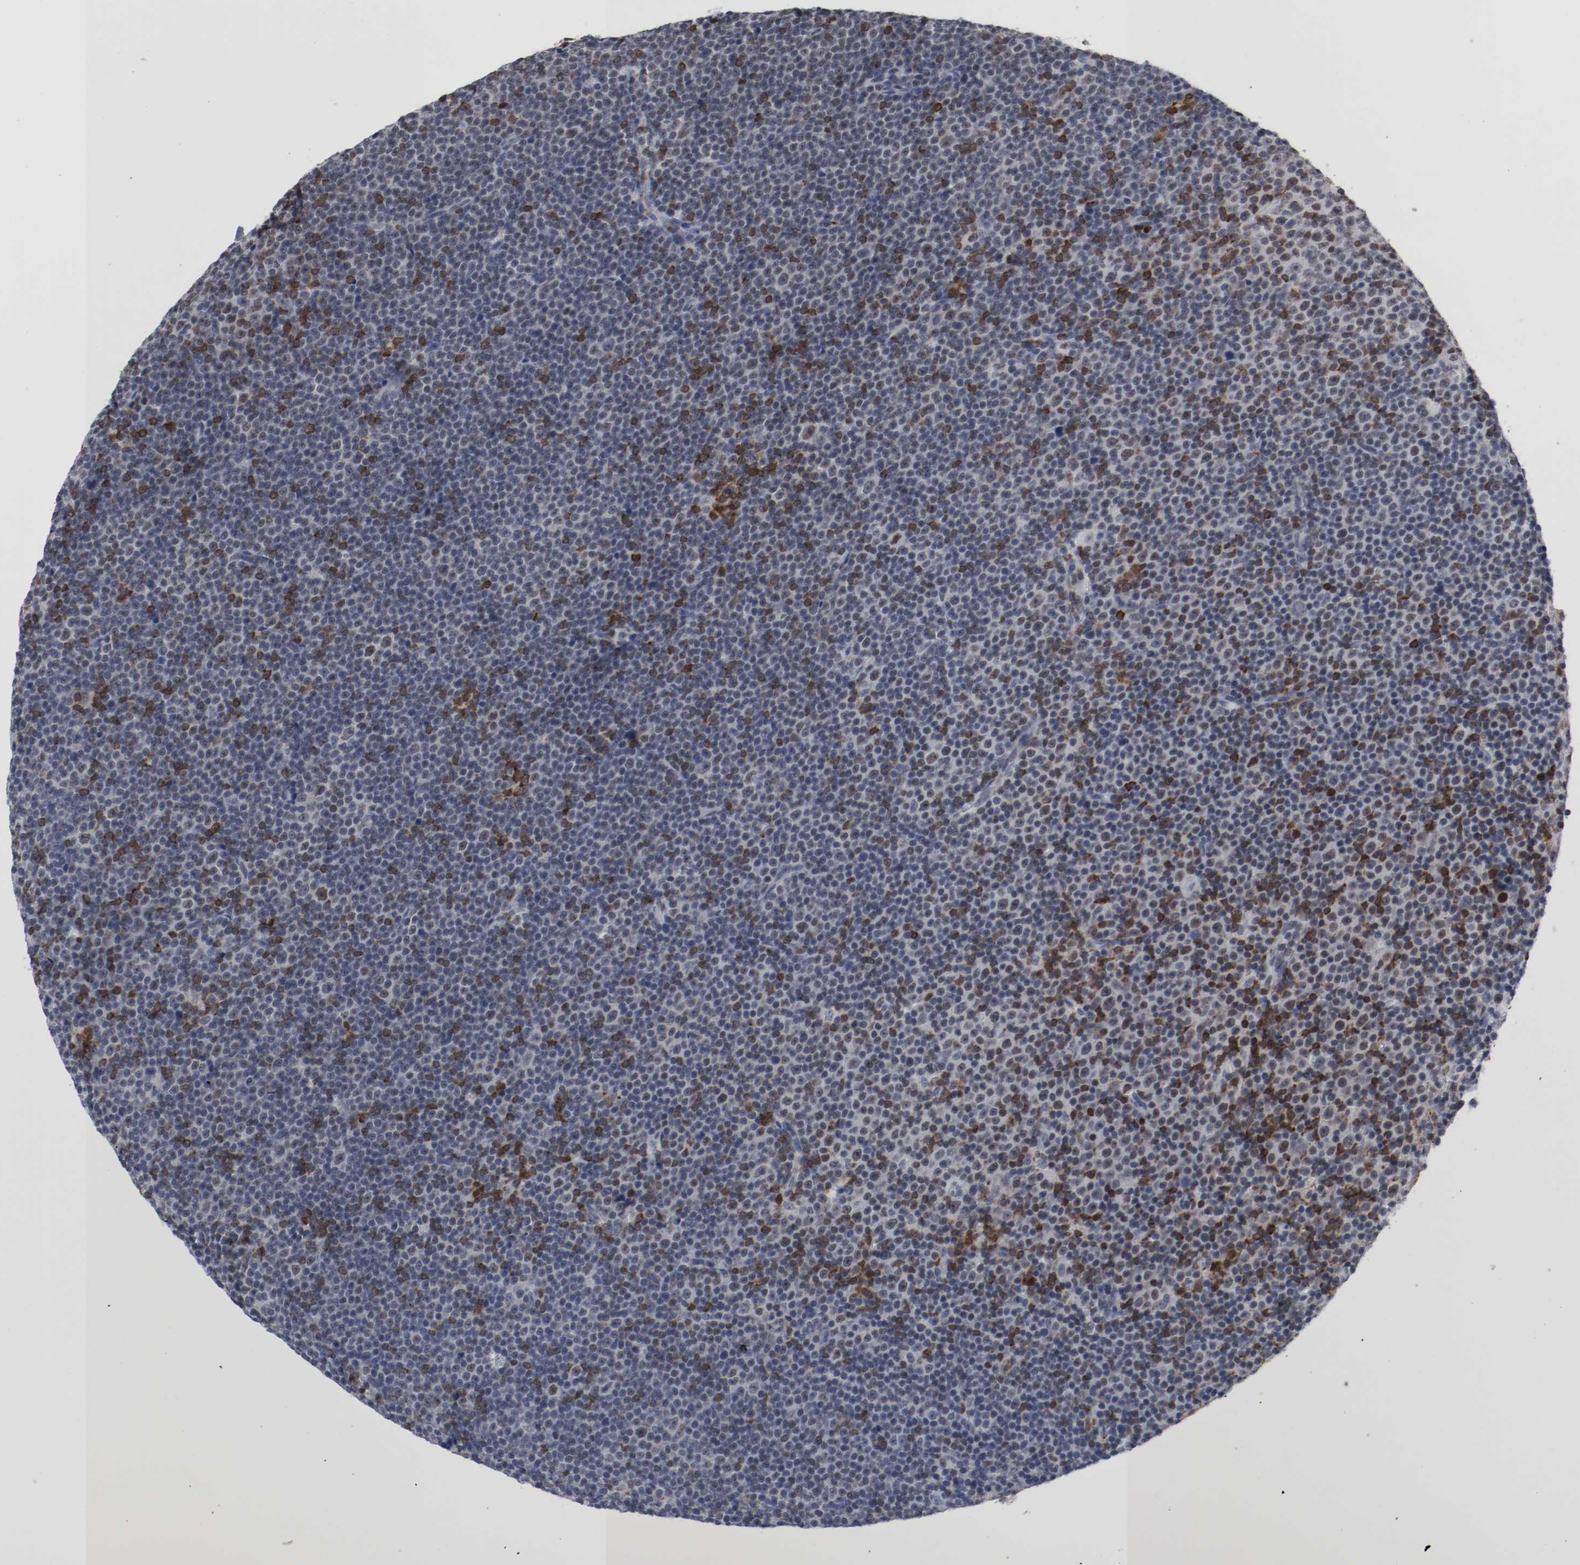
{"staining": {"intensity": "weak", "quantity": "<25%", "location": "nuclear"}, "tissue": "lymphoma", "cell_type": "Tumor cells", "image_type": "cancer", "snomed": [{"axis": "morphology", "description": "Malignant lymphoma, non-Hodgkin's type, Low grade"}, {"axis": "topography", "description": "Lymph node"}], "caption": "The immunohistochemistry (IHC) histopathology image has no significant staining in tumor cells of low-grade malignant lymphoma, non-Hodgkin's type tissue.", "gene": "JUND", "patient": {"sex": "female", "age": 67}}